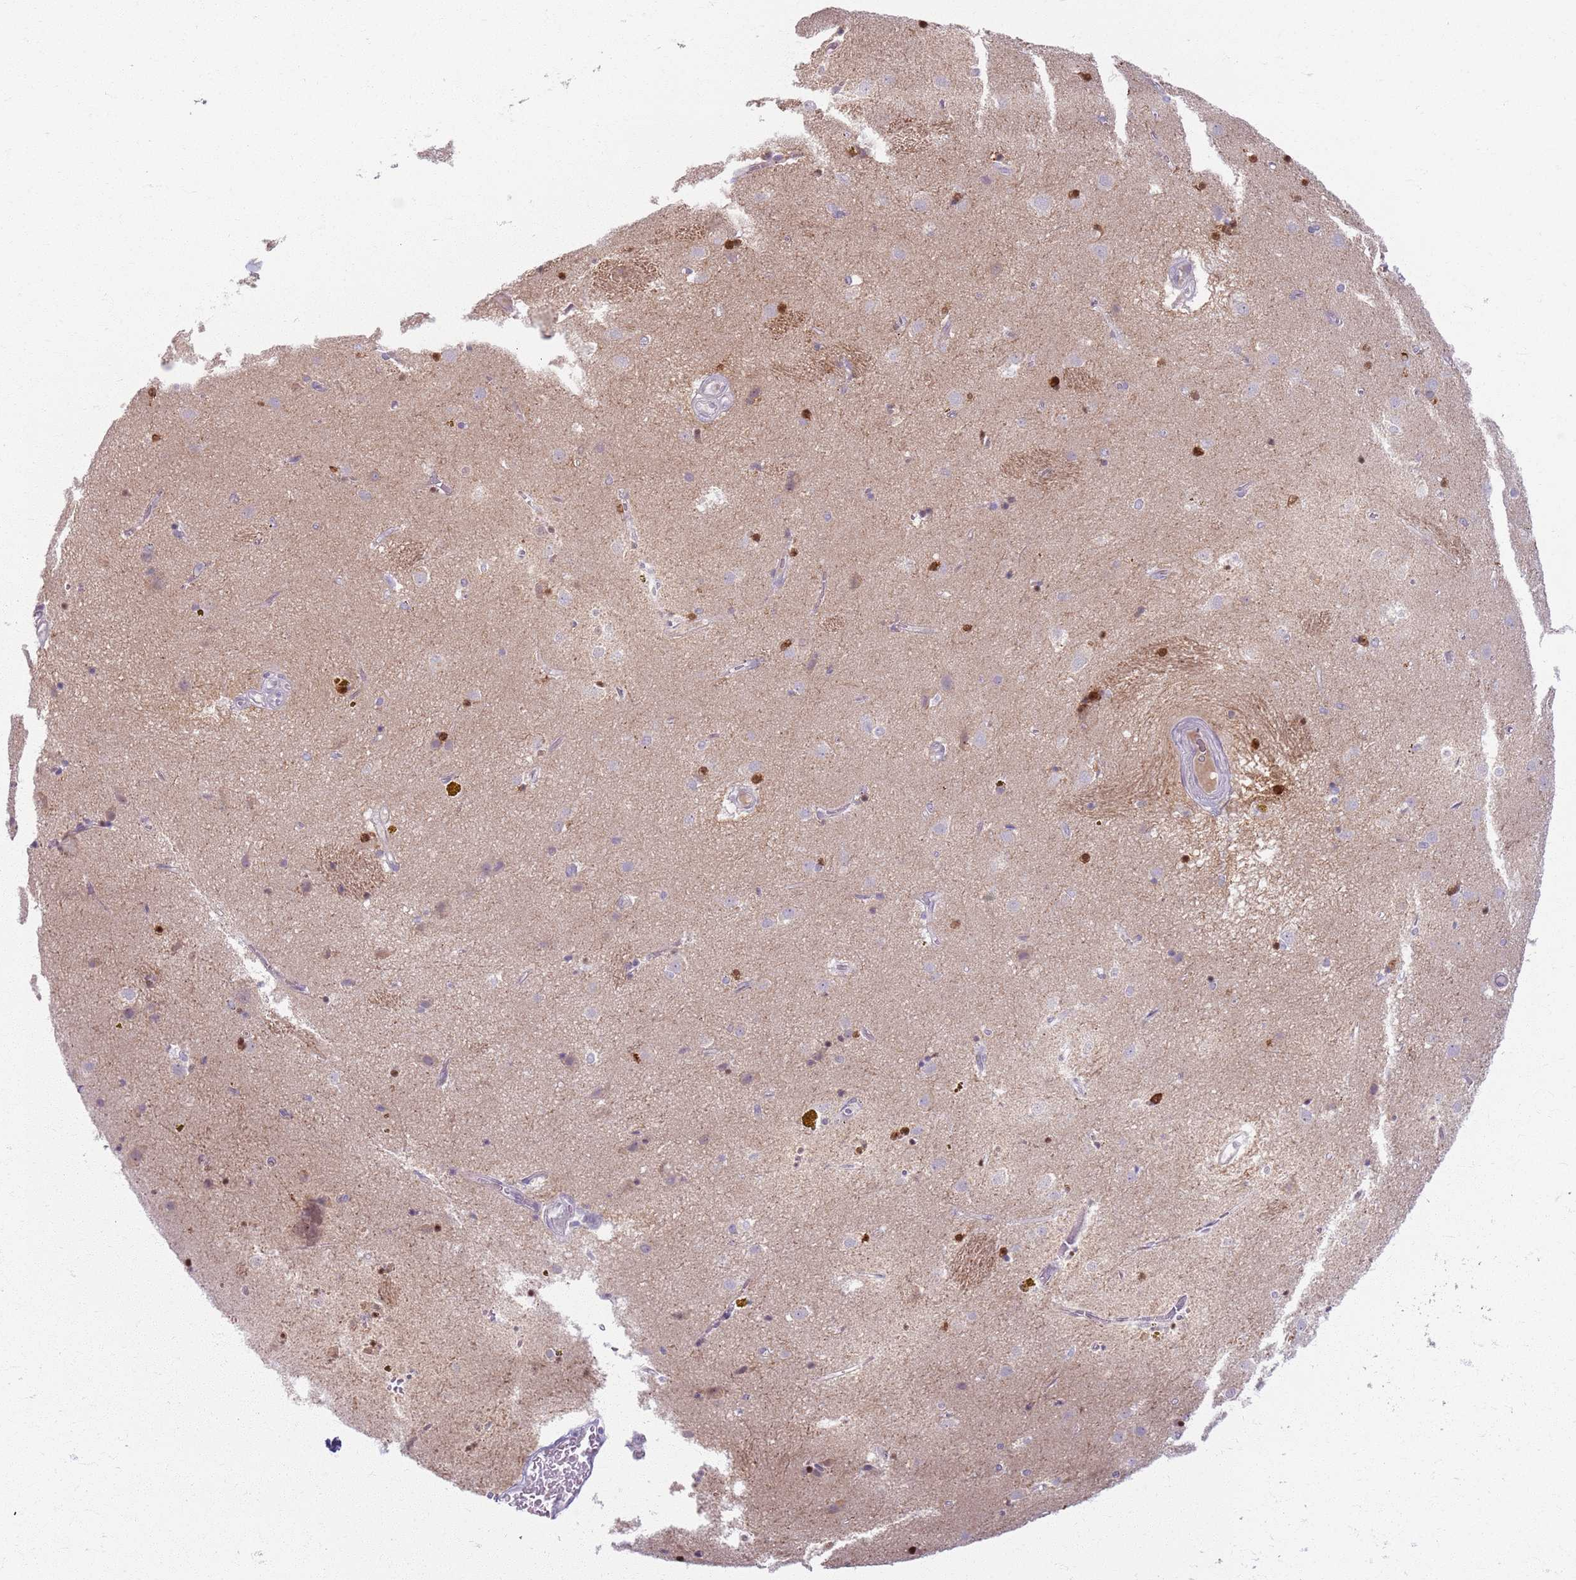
{"staining": {"intensity": "strong", "quantity": "<25%", "location": "cytoplasmic/membranous,nuclear"}, "tissue": "caudate", "cell_type": "Glial cells", "image_type": "normal", "snomed": [{"axis": "morphology", "description": "Normal tissue, NOS"}, {"axis": "topography", "description": "Lateral ventricle wall"}], "caption": "Approximately <25% of glial cells in normal caudate show strong cytoplasmic/membranous,nuclear protein staining as visualized by brown immunohistochemical staining.", "gene": "CRIPT", "patient": {"sex": "male", "age": 70}}